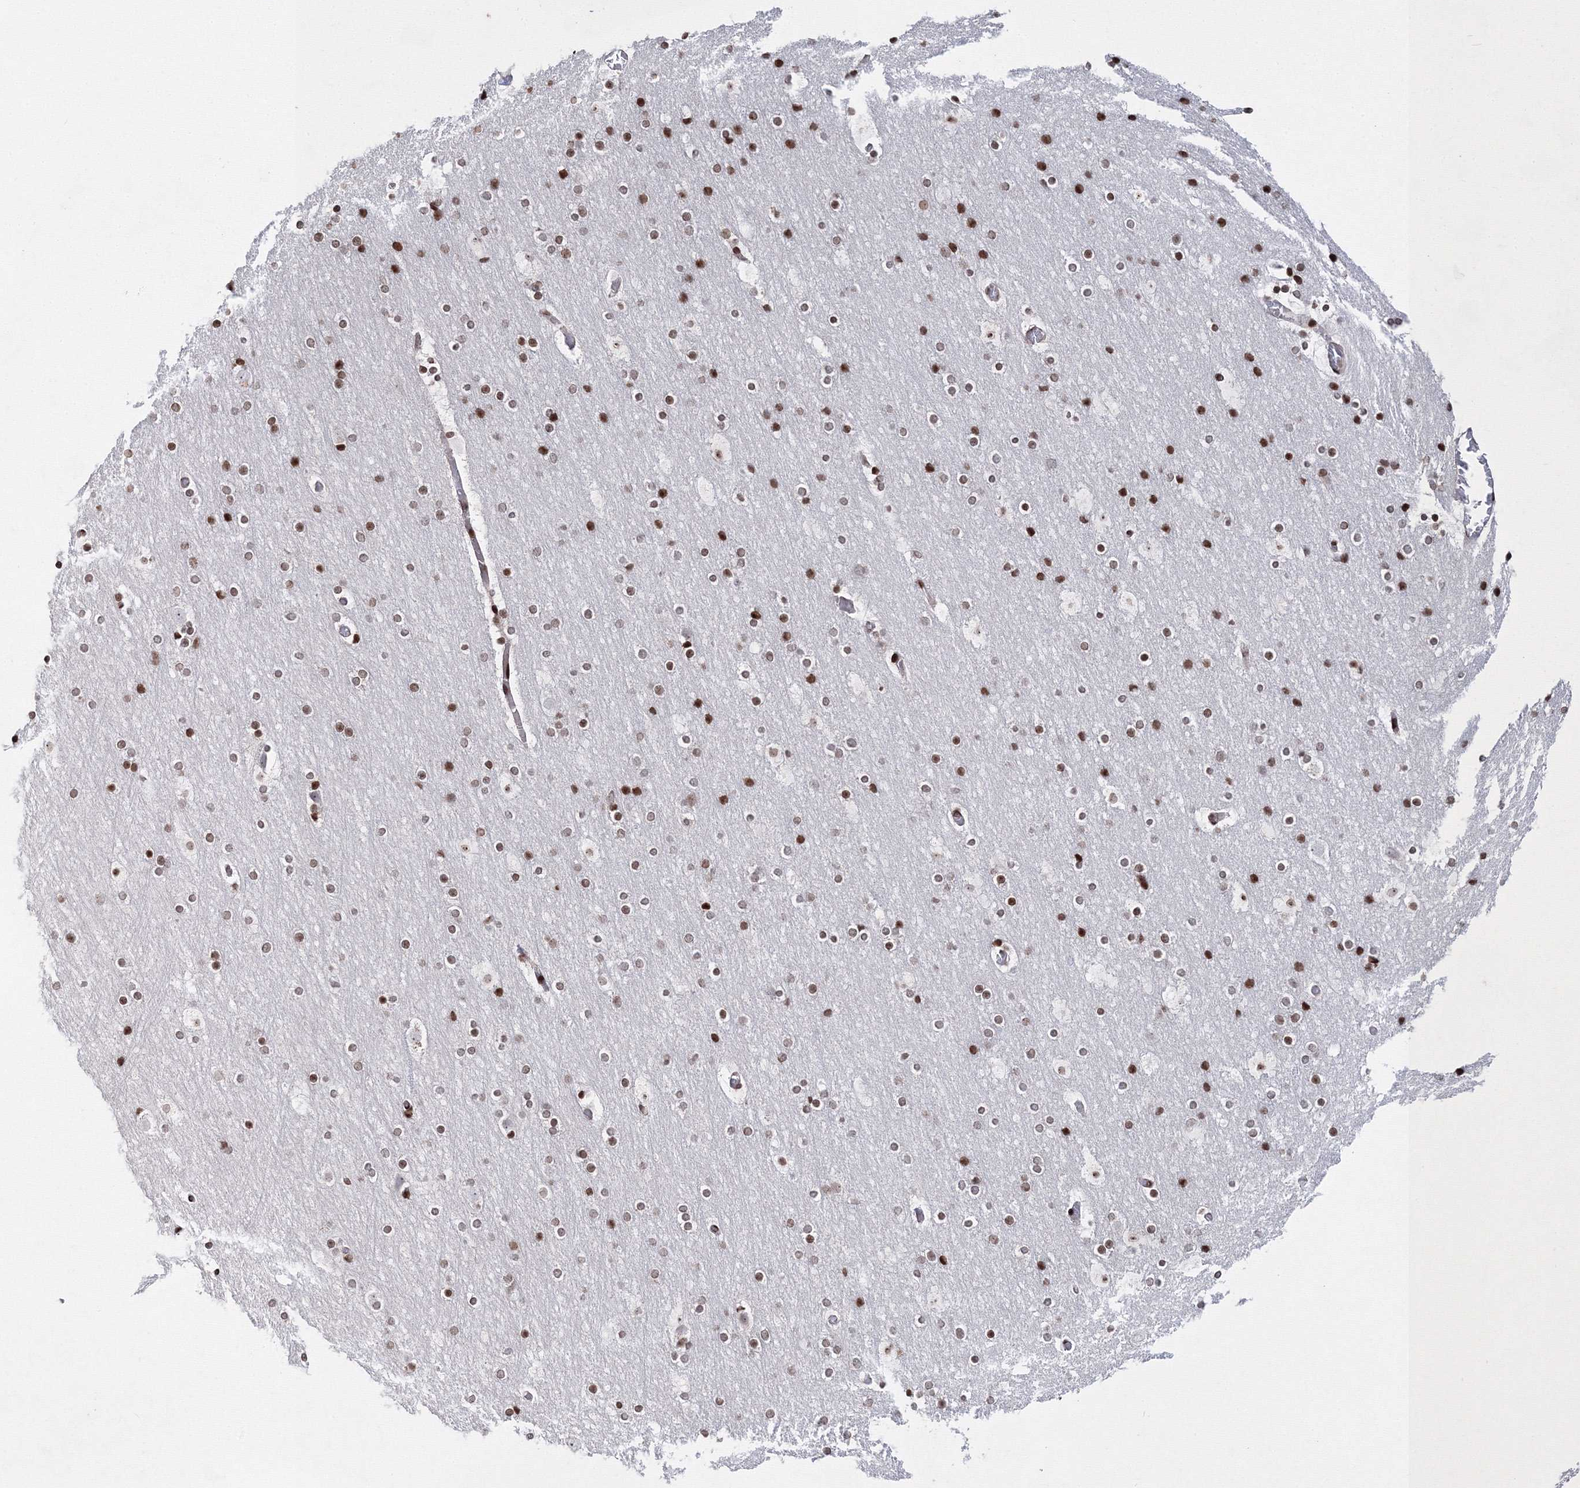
{"staining": {"intensity": "moderate", "quantity": ">75%", "location": "nuclear"}, "tissue": "cerebral cortex", "cell_type": "Endothelial cells", "image_type": "normal", "snomed": [{"axis": "morphology", "description": "Normal tissue, NOS"}, {"axis": "topography", "description": "Cerebral cortex"}], "caption": "This is a histology image of immunohistochemistry staining of benign cerebral cortex, which shows moderate positivity in the nuclear of endothelial cells.", "gene": "SMIM29", "patient": {"sex": "male", "age": 57}}